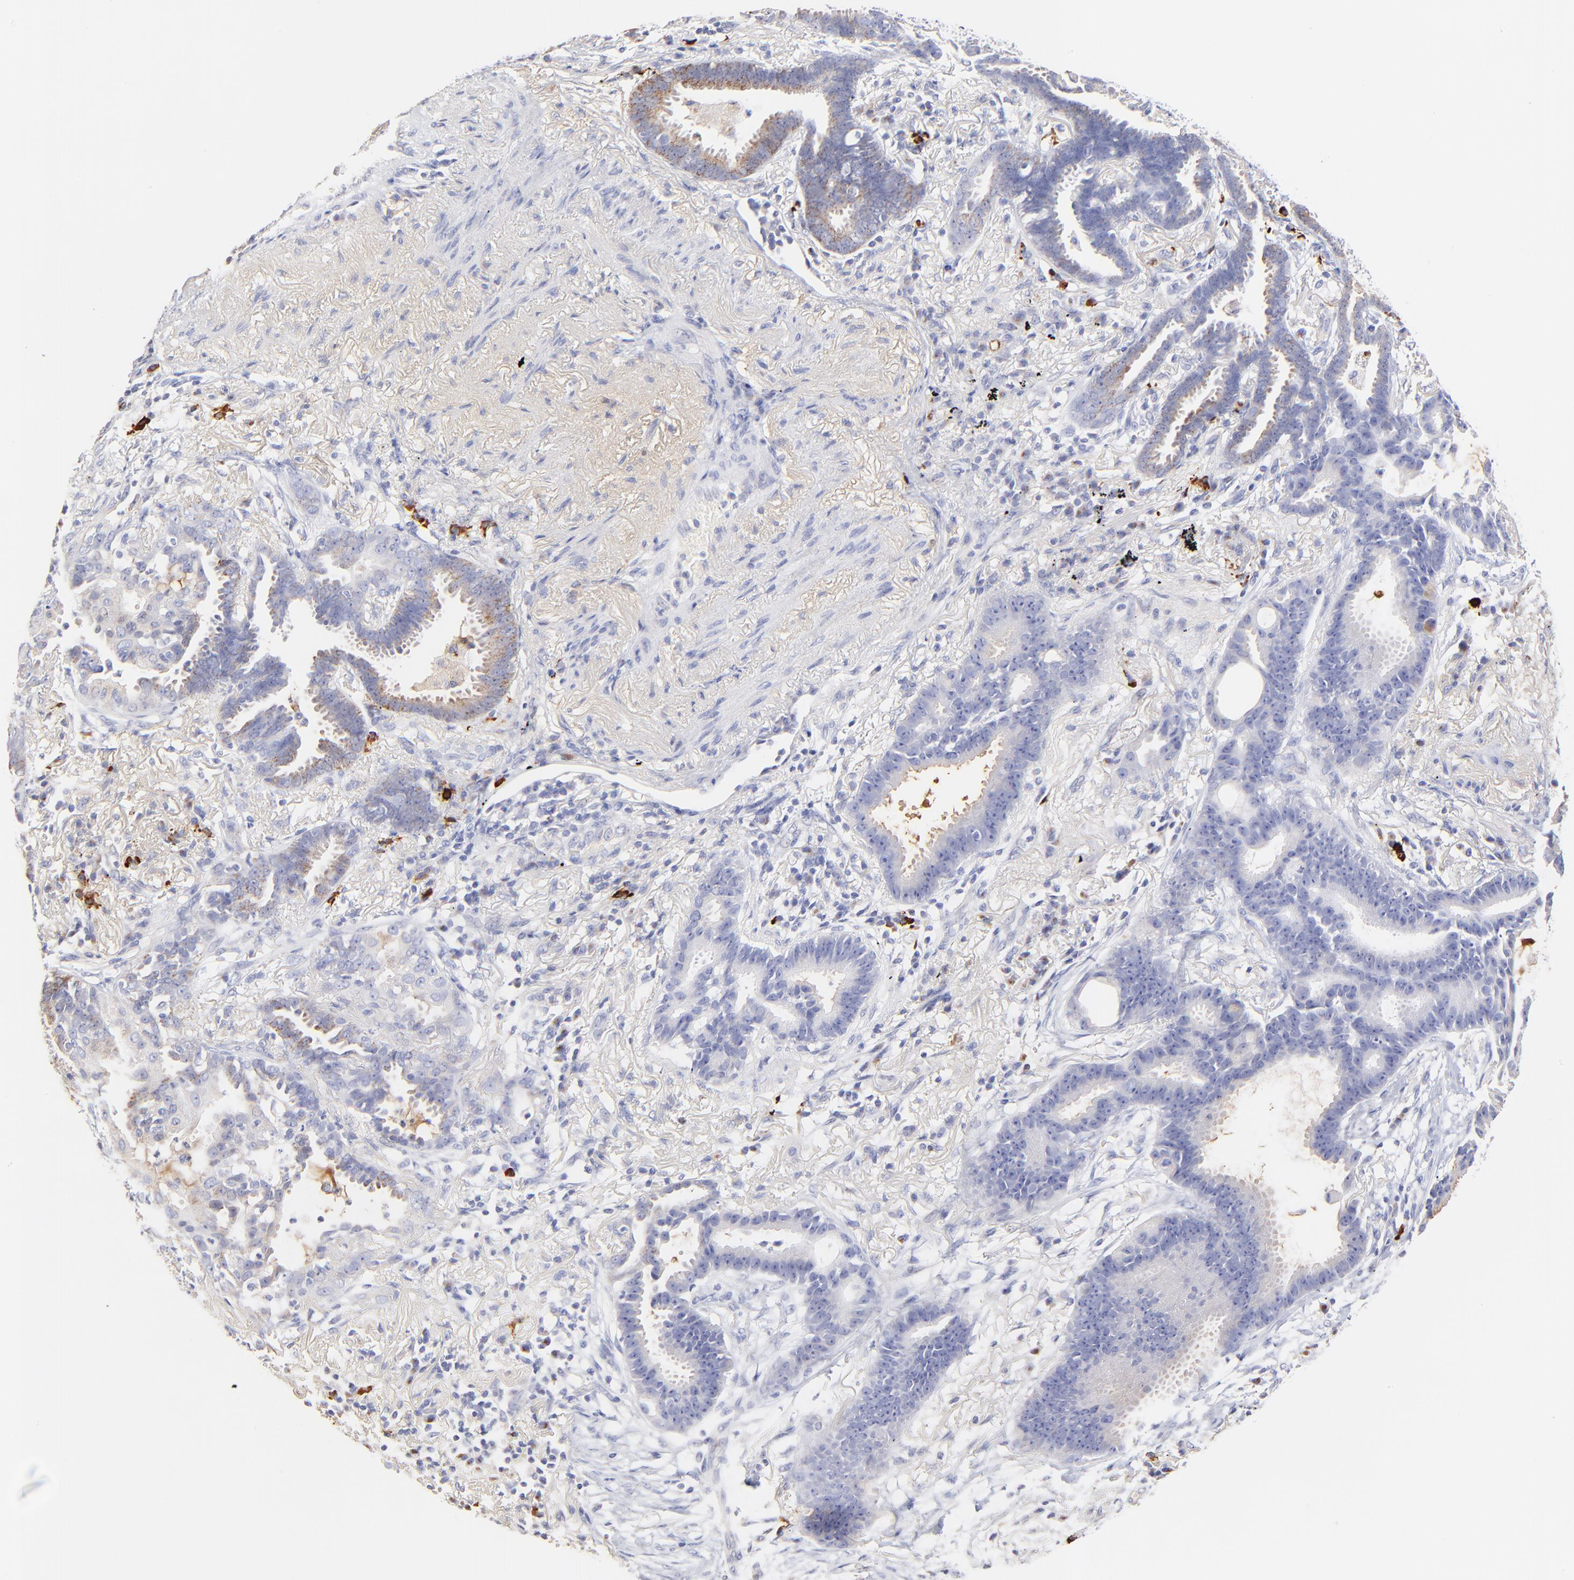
{"staining": {"intensity": "moderate", "quantity": "<25%", "location": "cytoplasmic/membranous"}, "tissue": "lung cancer", "cell_type": "Tumor cells", "image_type": "cancer", "snomed": [{"axis": "morphology", "description": "Adenocarcinoma, NOS"}, {"axis": "topography", "description": "Lung"}], "caption": "Immunohistochemistry (DAB (3,3'-diaminobenzidine)) staining of lung cancer reveals moderate cytoplasmic/membranous protein expression in about <25% of tumor cells. (DAB (3,3'-diaminobenzidine) IHC with brightfield microscopy, high magnification).", "gene": "ASB9", "patient": {"sex": "female", "age": 64}}